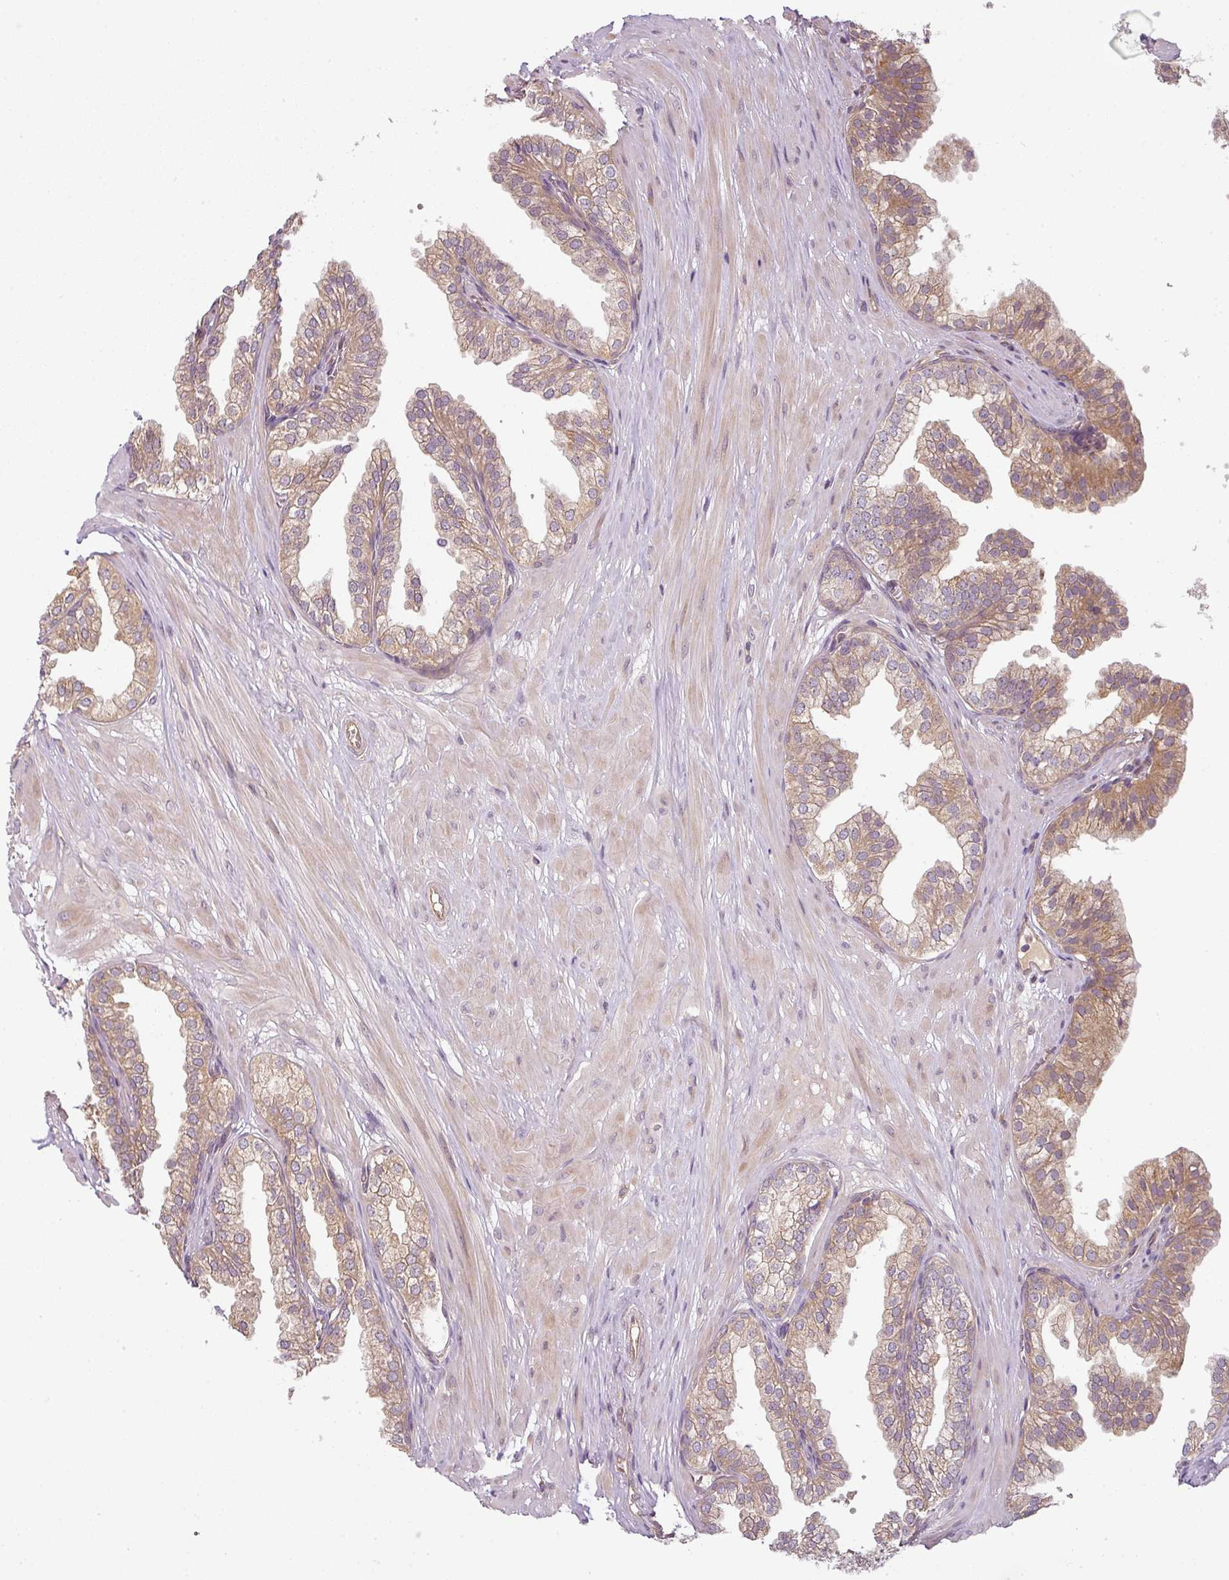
{"staining": {"intensity": "moderate", "quantity": "25%-75%", "location": "cytoplasmic/membranous"}, "tissue": "prostate", "cell_type": "Glandular cells", "image_type": "normal", "snomed": [{"axis": "morphology", "description": "Normal tissue, NOS"}, {"axis": "topography", "description": "Prostate"}, {"axis": "topography", "description": "Peripheral nerve tissue"}], "caption": "The immunohistochemical stain labels moderate cytoplasmic/membranous staining in glandular cells of unremarkable prostate. (brown staining indicates protein expression, while blue staining denotes nuclei).", "gene": "RNF31", "patient": {"sex": "male", "age": 55}}